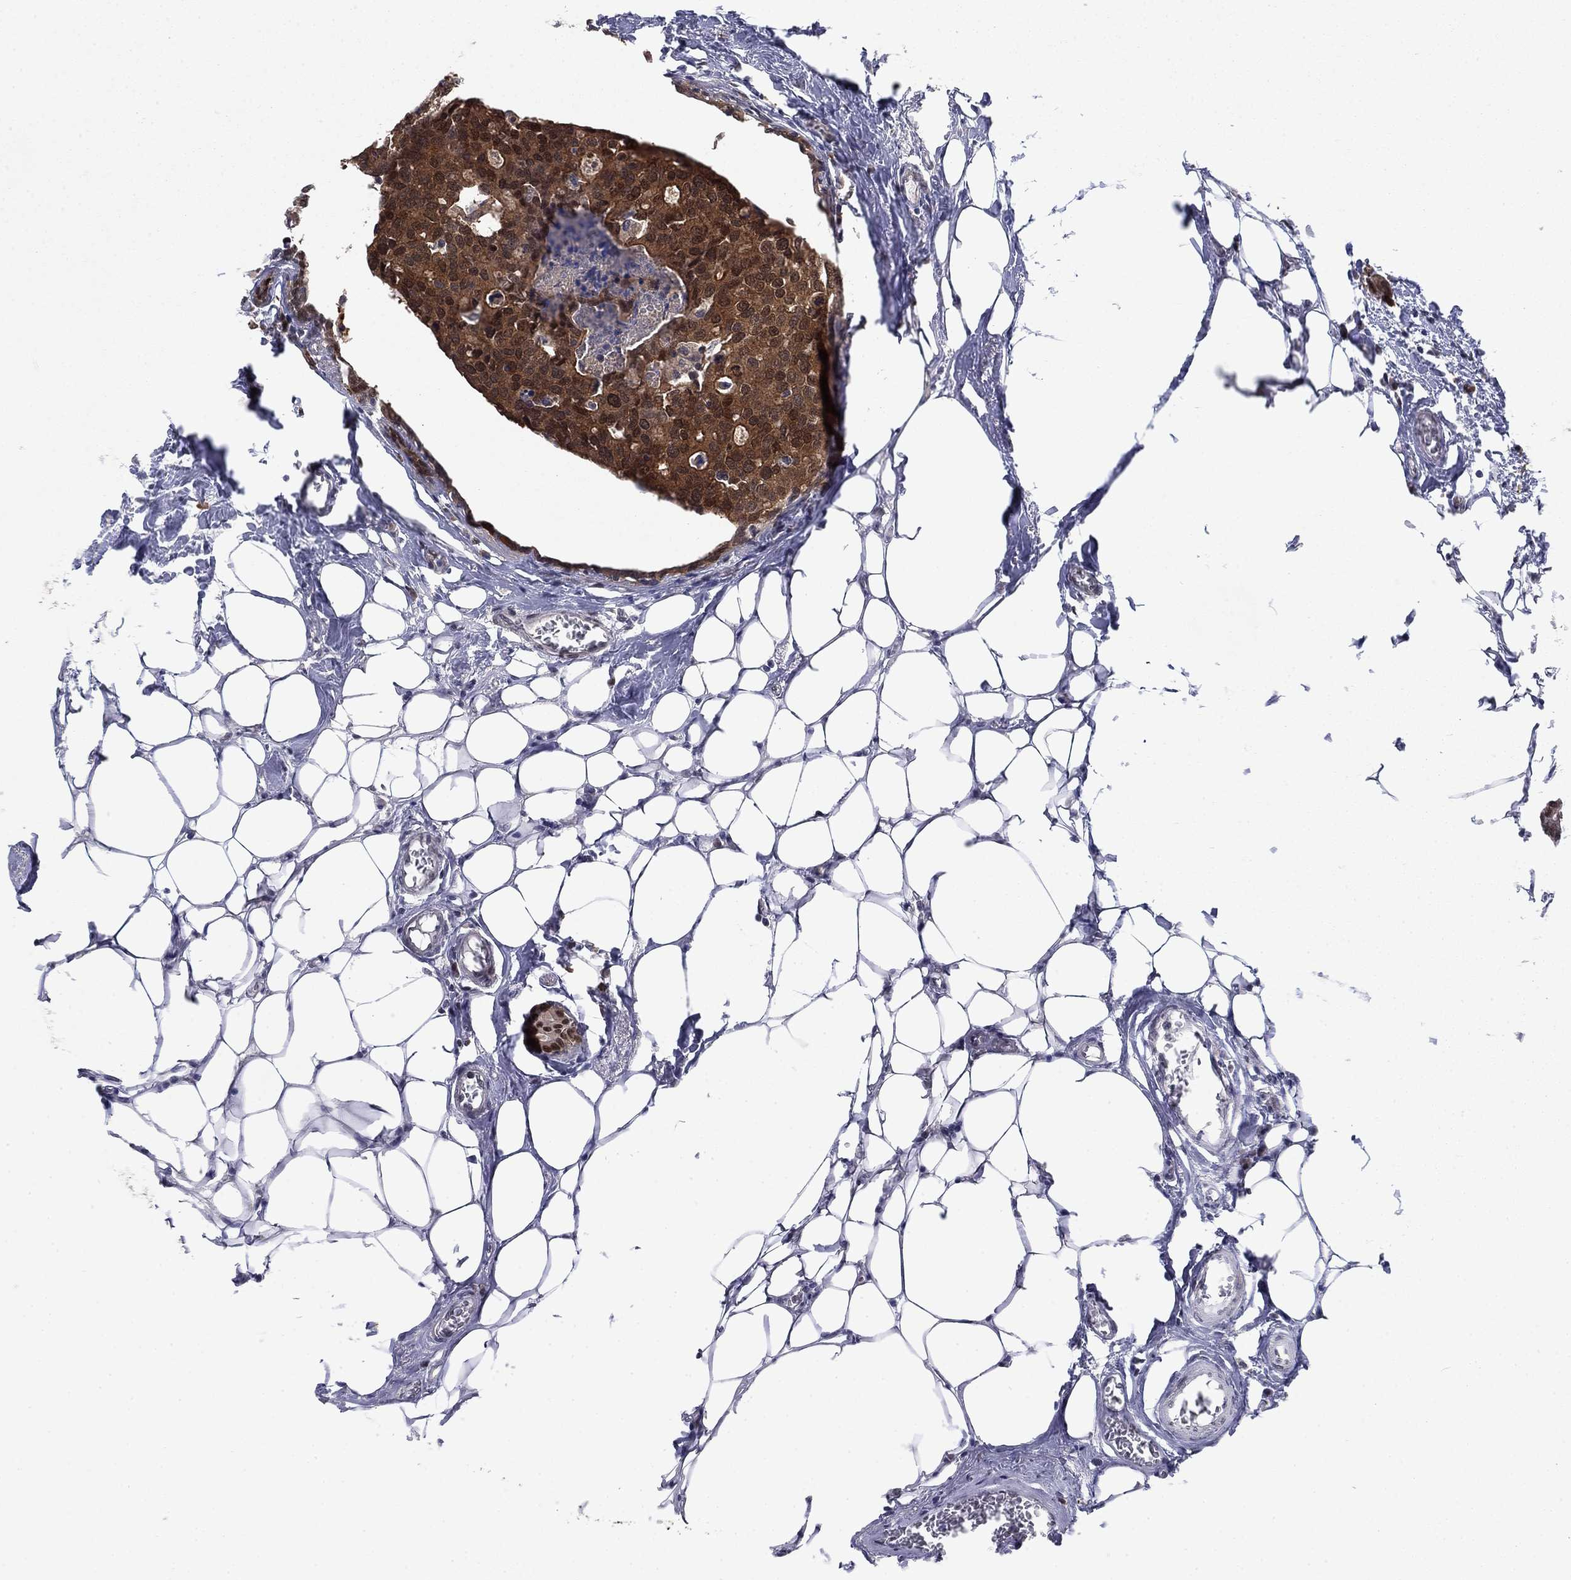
{"staining": {"intensity": "strong", "quantity": ">75%", "location": "cytoplasmic/membranous"}, "tissue": "breast cancer", "cell_type": "Tumor cells", "image_type": "cancer", "snomed": [{"axis": "morphology", "description": "Duct carcinoma"}, {"axis": "topography", "description": "Breast"}], "caption": "A high-resolution image shows immunohistochemistry (IHC) staining of breast invasive ductal carcinoma, which displays strong cytoplasmic/membranous expression in approximately >75% of tumor cells.", "gene": "FKBP4", "patient": {"sex": "female", "age": 83}}